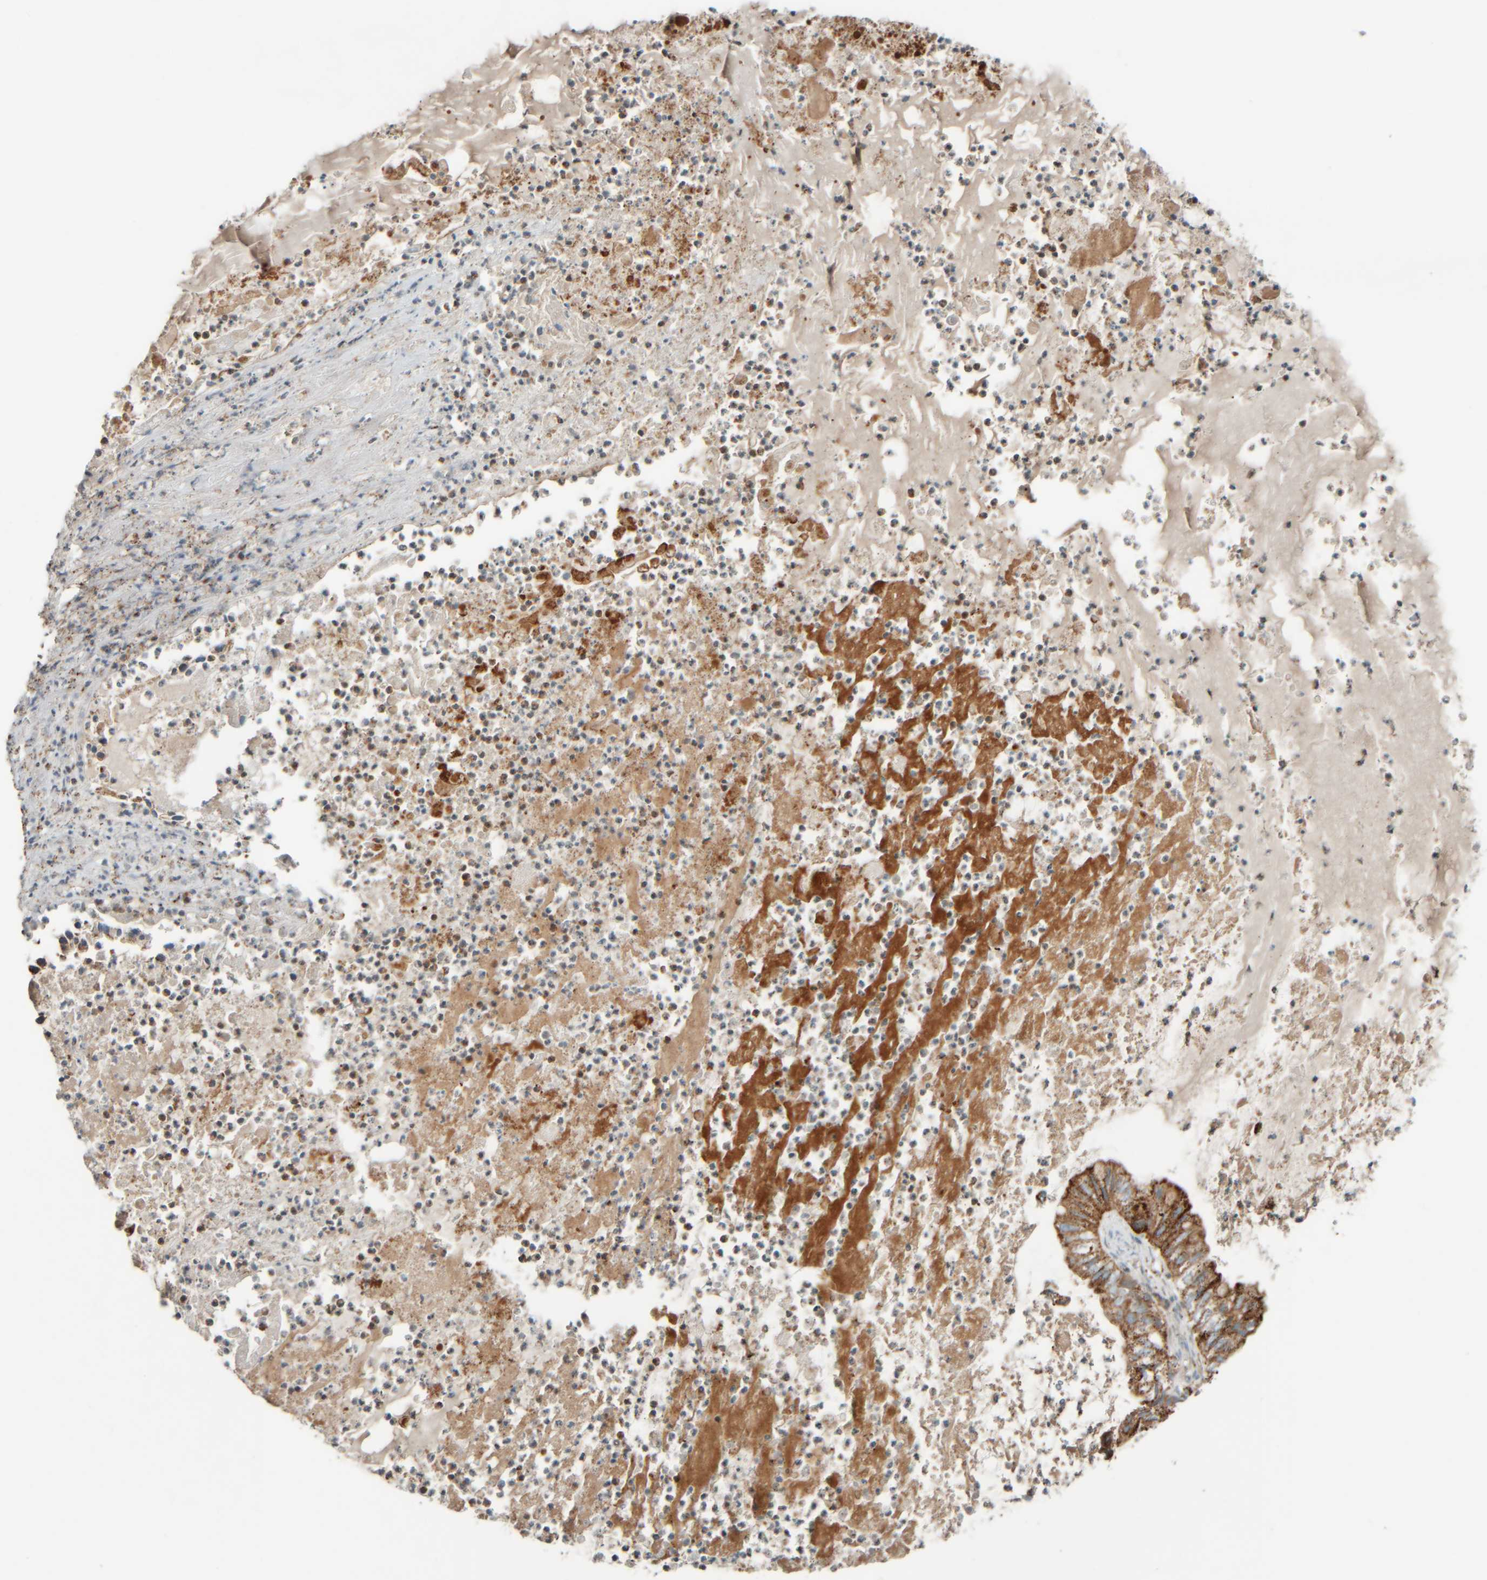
{"staining": {"intensity": "moderate", "quantity": ">75%", "location": "cytoplasmic/membranous"}, "tissue": "ovarian cancer", "cell_type": "Tumor cells", "image_type": "cancer", "snomed": [{"axis": "morphology", "description": "Cystadenocarcinoma, mucinous, NOS"}, {"axis": "topography", "description": "Ovary"}], "caption": "Immunohistochemistry image of neoplastic tissue: ovarian cancer (mucinous cystadenocarcinoma) stained using immunohistochemistry (IHC) reveals medium levels of moderate protein expression localized specifically in the cytoplasmic/membranous of tumor cells, appearing as a cytoplasmic/membranous brown color.", "gene": "SPAG5", "patient": {"sex": "female", "age": 80}}